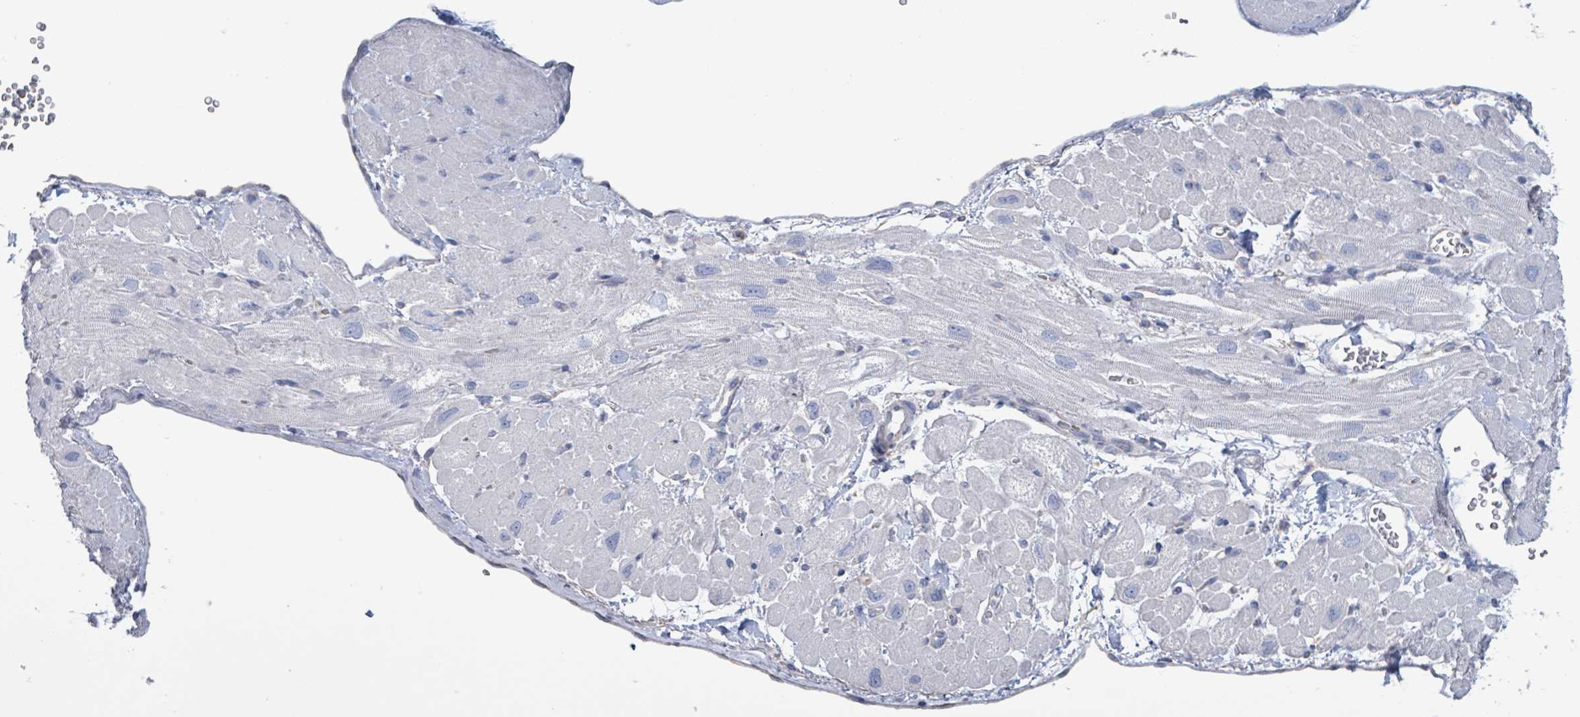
{"staining": {"intensity": "negative", "quantity": "none", "location": "none"}, "tissue": "heart muscle", "cell_type": "Cardiomyocytes", "image_type": "normal", "snomed": [{"axis": "morphology", "description": "Normal tissue, NOS"}, {"axis": "topography", "description": "Heart"}], "caption": "The photomicrograph exhibits no significant staining in cardiomyocytes of heart muscle.", "gene": "CT45A10", "patient": {"sex": "male", "age": 65}}